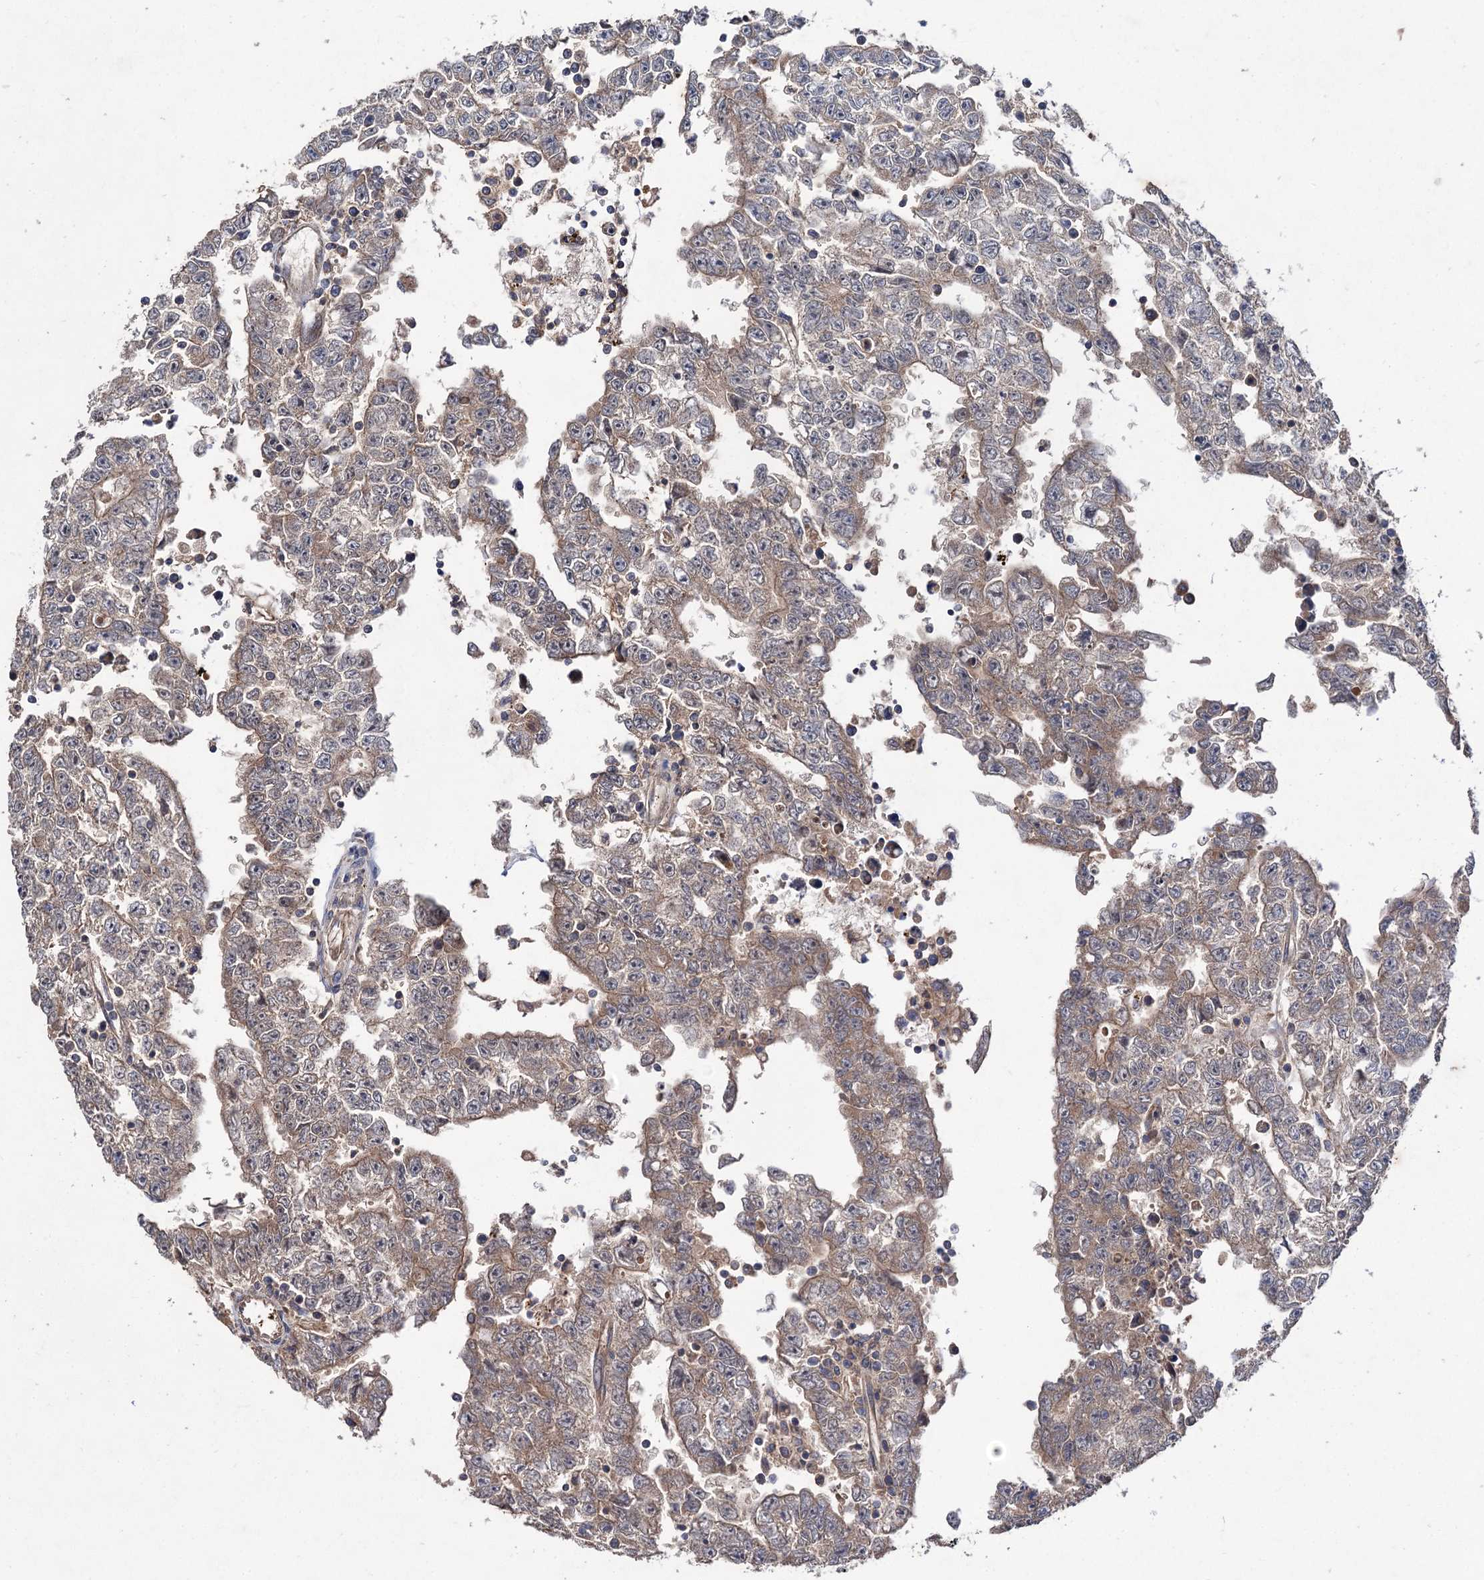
{"staining": {"intensity": "weak", "quantity": ">75%", "location": "cytoplasmic/membranous"}, "tissue": "testis cancer", "cell_type": "Tumor cells", "image_type": "cancer", "snomed": [{"axis": "morphology", "description": "Carcinoma, Embryonal, NOS"}, {"axis": "topography", "description": "Testis"}], "caption": "Testis embryonal carcinoma stained with DAB immunohistochemistry exhibits low levels of weak cytoplasmic/membranous expression in about >75% of tumor cells. Nuclei are stained in blue.", "gene": "CLPB", "patient": {"sex": "male", "age": 25}}